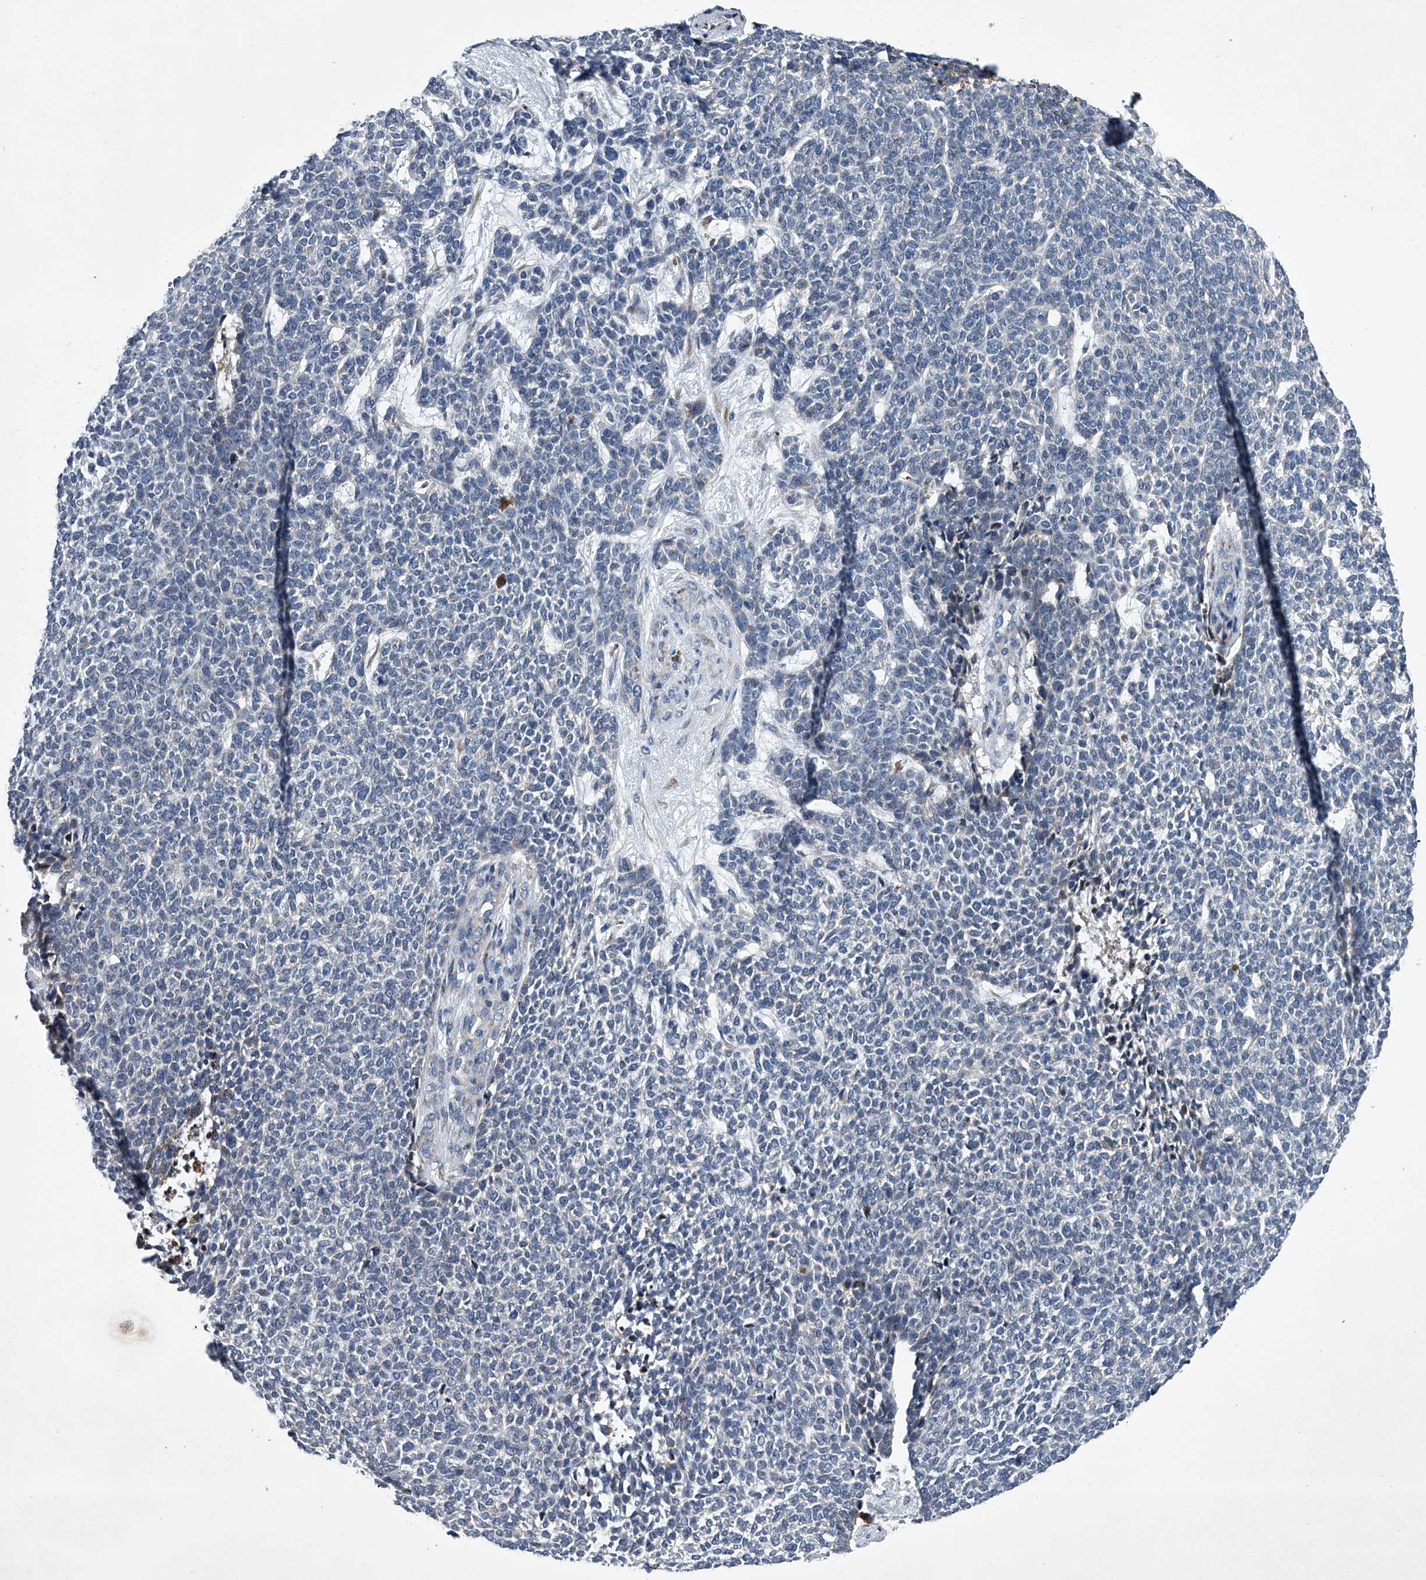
{"staining": {"intensity": "negative", "quantity": "none", "location": "none"}, "tissue": "skin cancer", "cell_type": "Tumor cells", "image_type": "cancer", "snomed": [{"axis": "morphology", "description": "Basal cell carcinoma"}, {"axis": "topography", "description": "Skin"}], "caption": "An immunohistochemistry image of basal cell carcinoma (skin) is shown. There is no staining in tumor cells of basal cell carcinoma (skin).", "gene": "ABCG1", "patient": {"sex": "female", "age": 84}}